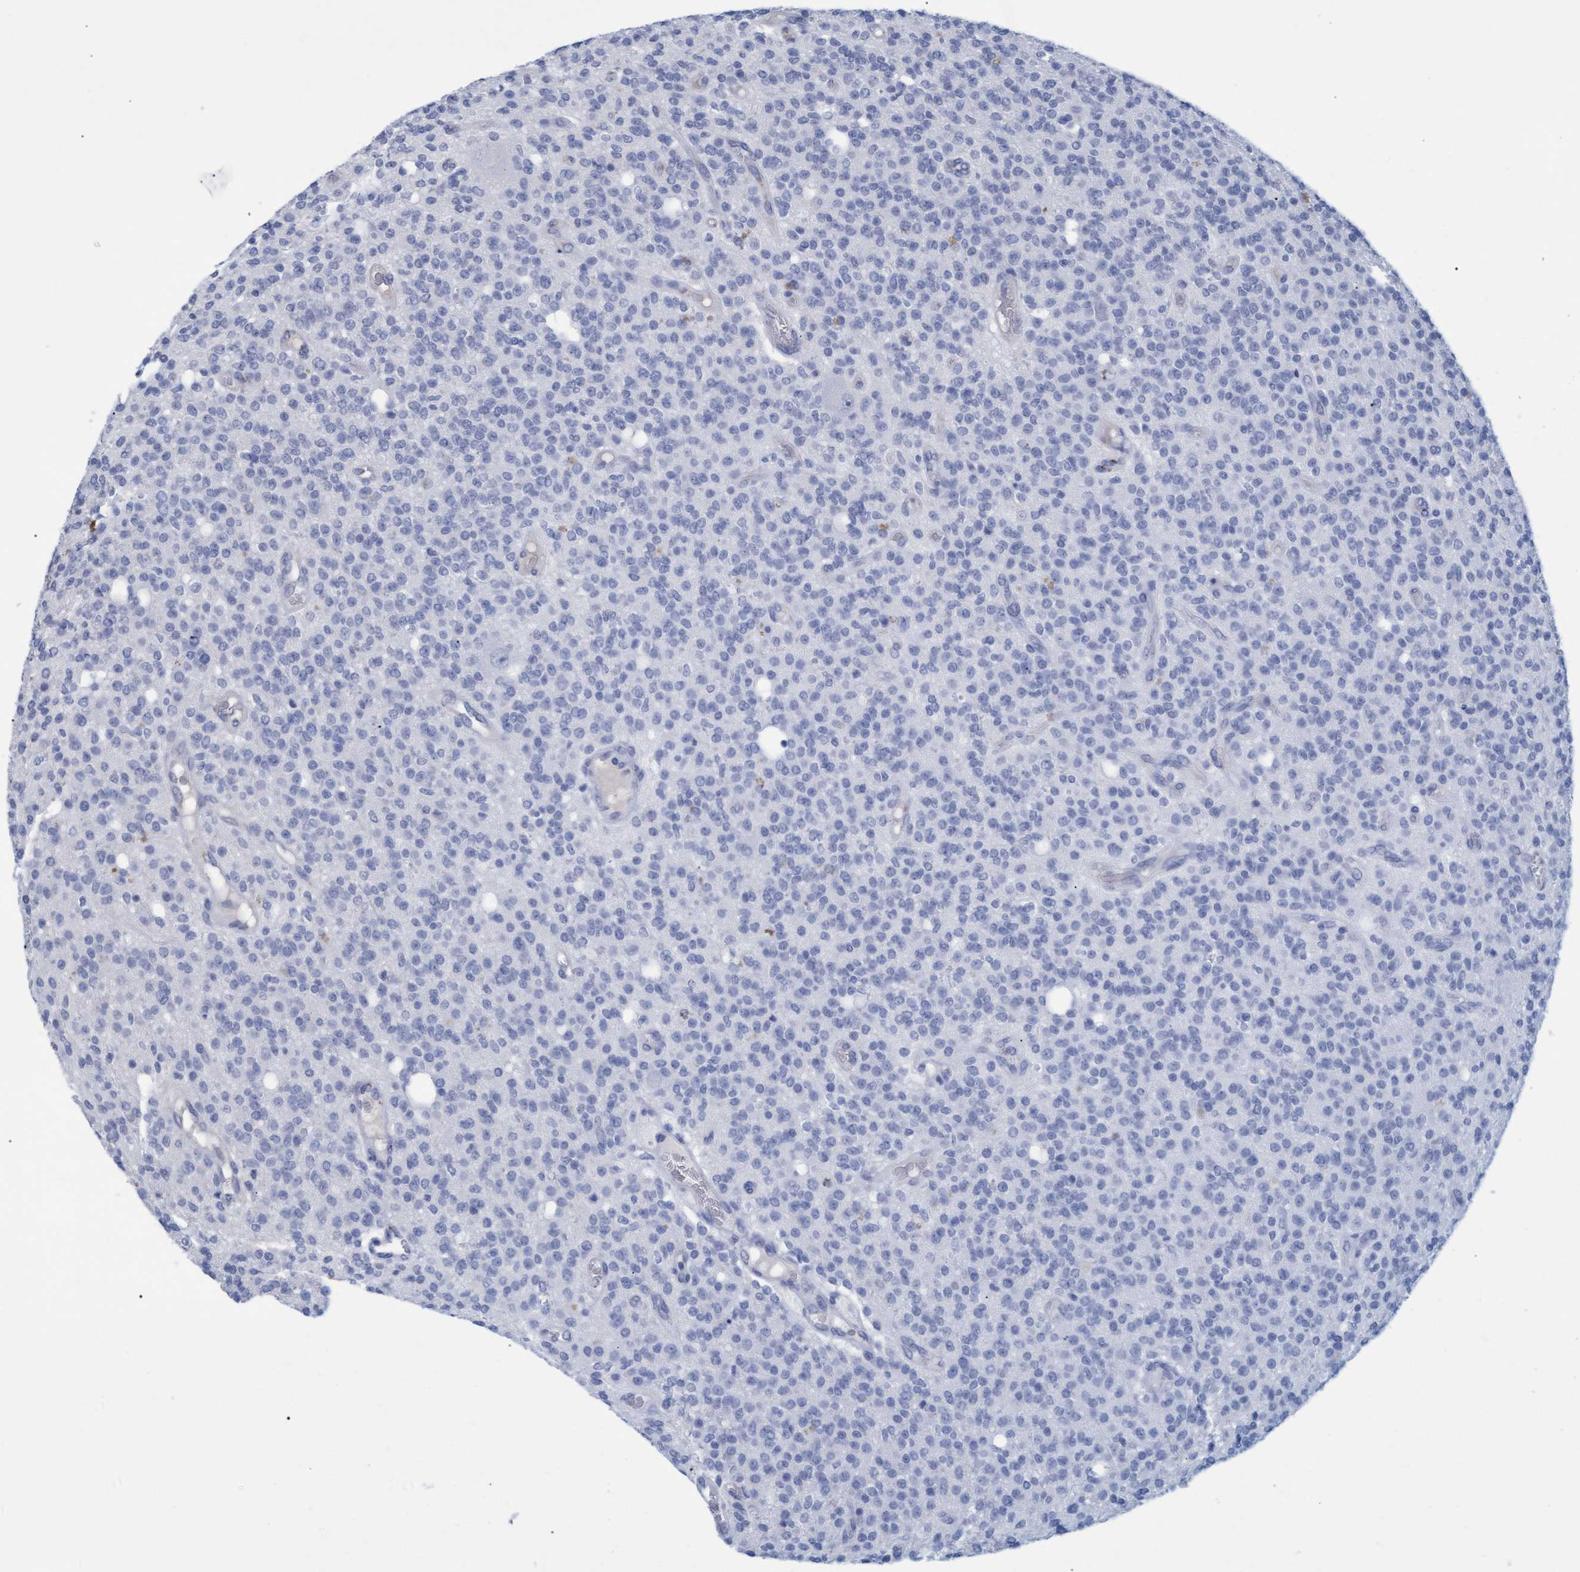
{"staining": {"intensity": "negative", "quantity": "none", "location": "none"}, "tissue": "glioma", "cell_type": "Tumor cells", "image_type": "cancer", "snomed": [{"axis": "morphology", "description": "Glioma, malignant, High grade"}, {"axis": "topography", "description": "Brain"}], "caption": "Histopathology image shows no significant protein staining in tumor cells of glioma. (DAB (3,3'-diaminobenzidine) immunohistochemistry (IHC) with hematoxylin counter stain).", "gene": "GALC", "patient": {"sex": "male", "age": 34}}